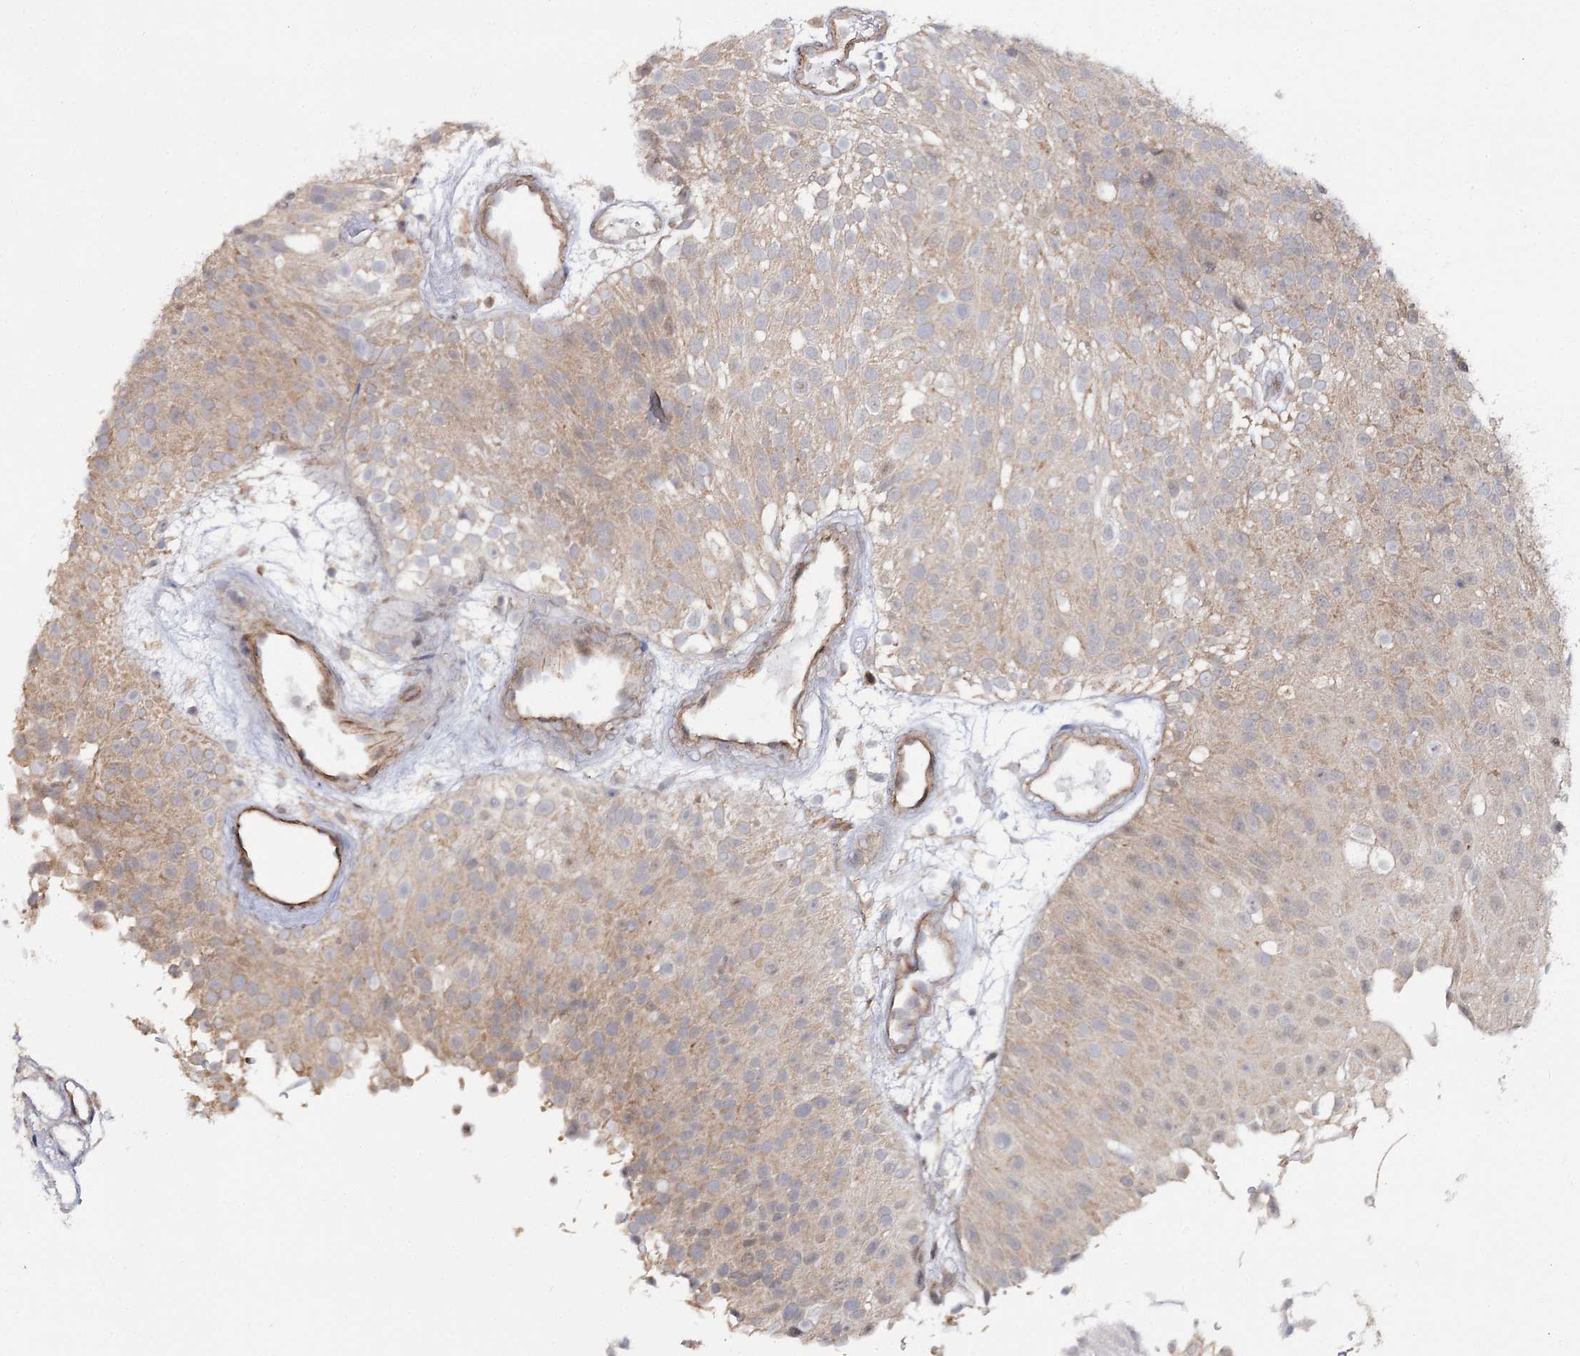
{"staining": {"intensity": "weak", "quantity": "25%-75%", "location": "cytoplasmic/membranous"}, "tissue": "urothelial cancer", "cell_type": "Tumor cells", "image_type": "cancer", "snomed": [{"axis": "morphology", "description": "Urothelial carcinoma, Low grade"}, {"axis": "topography", "description": "Urinary bladder"}], "caption": "Immunohistochemistry (IHC) micrograph of neoplastic tissue: low-grade urothelial carcinoma stained using IHC exhibits low levels of weak protein expression localized specifically in the cytoplasmic/membranous of tumor cells, appearing as a cytoplasmic/membranous brown color.", "gene": "TBC1D9B", "patient": {"sex": "male", "age": 78}}